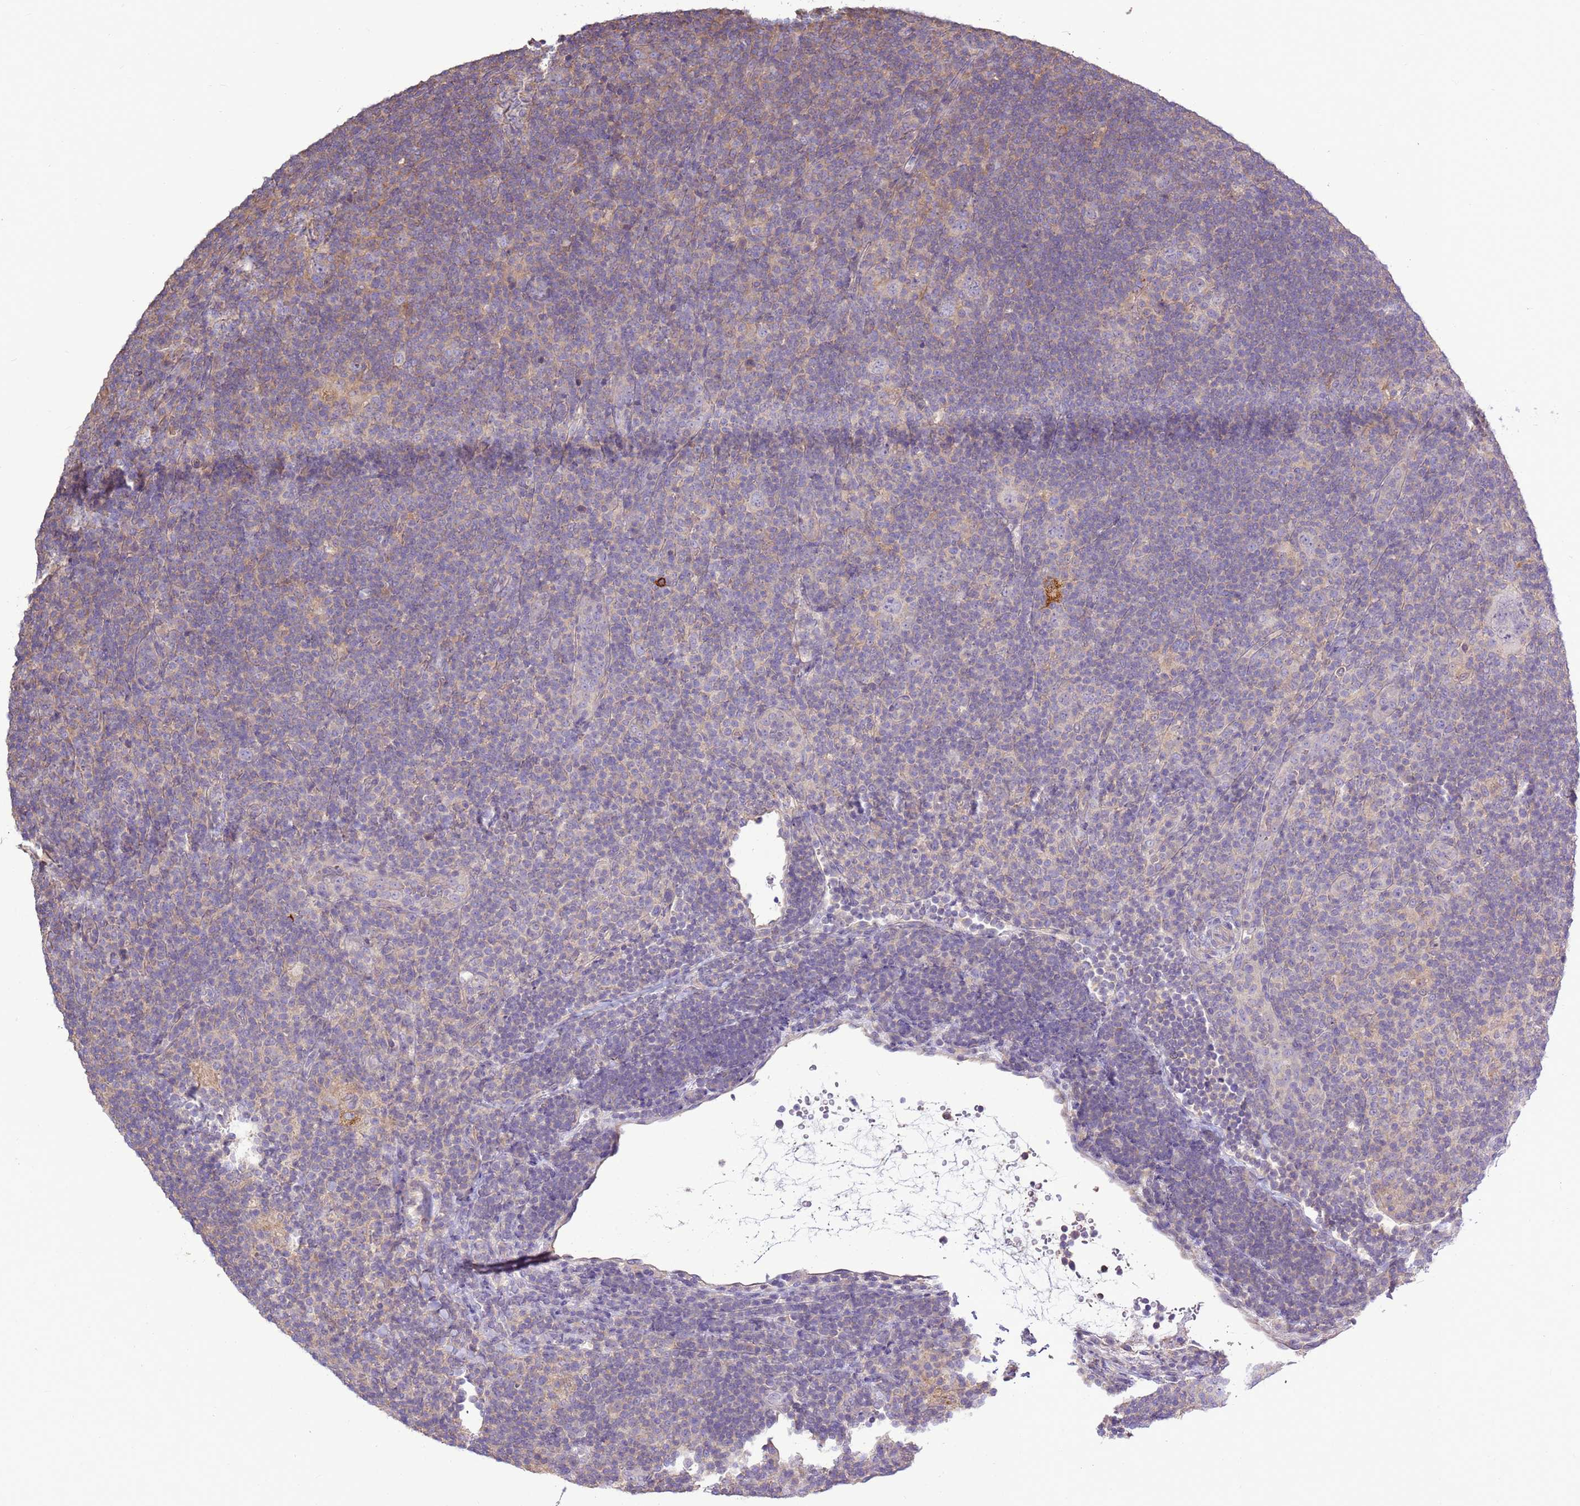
{"staining": {"intensity": "negative", "quantity": "none", "location": "none"}, "tissue": "lymphoma", "cell_type": "Tumor cells", "image_type": "cancer", "snomed": [{"axis": "morphology", "description": "Hodgkin's disease, NOS"}, {"axis": "topography", "description": "Lymph node"}], "caption": "Tumor cells show no significant protein staining in Hodgkin's disease.", "gene": "EVA1B", "patient": {"sex": "female", "age": 57}}